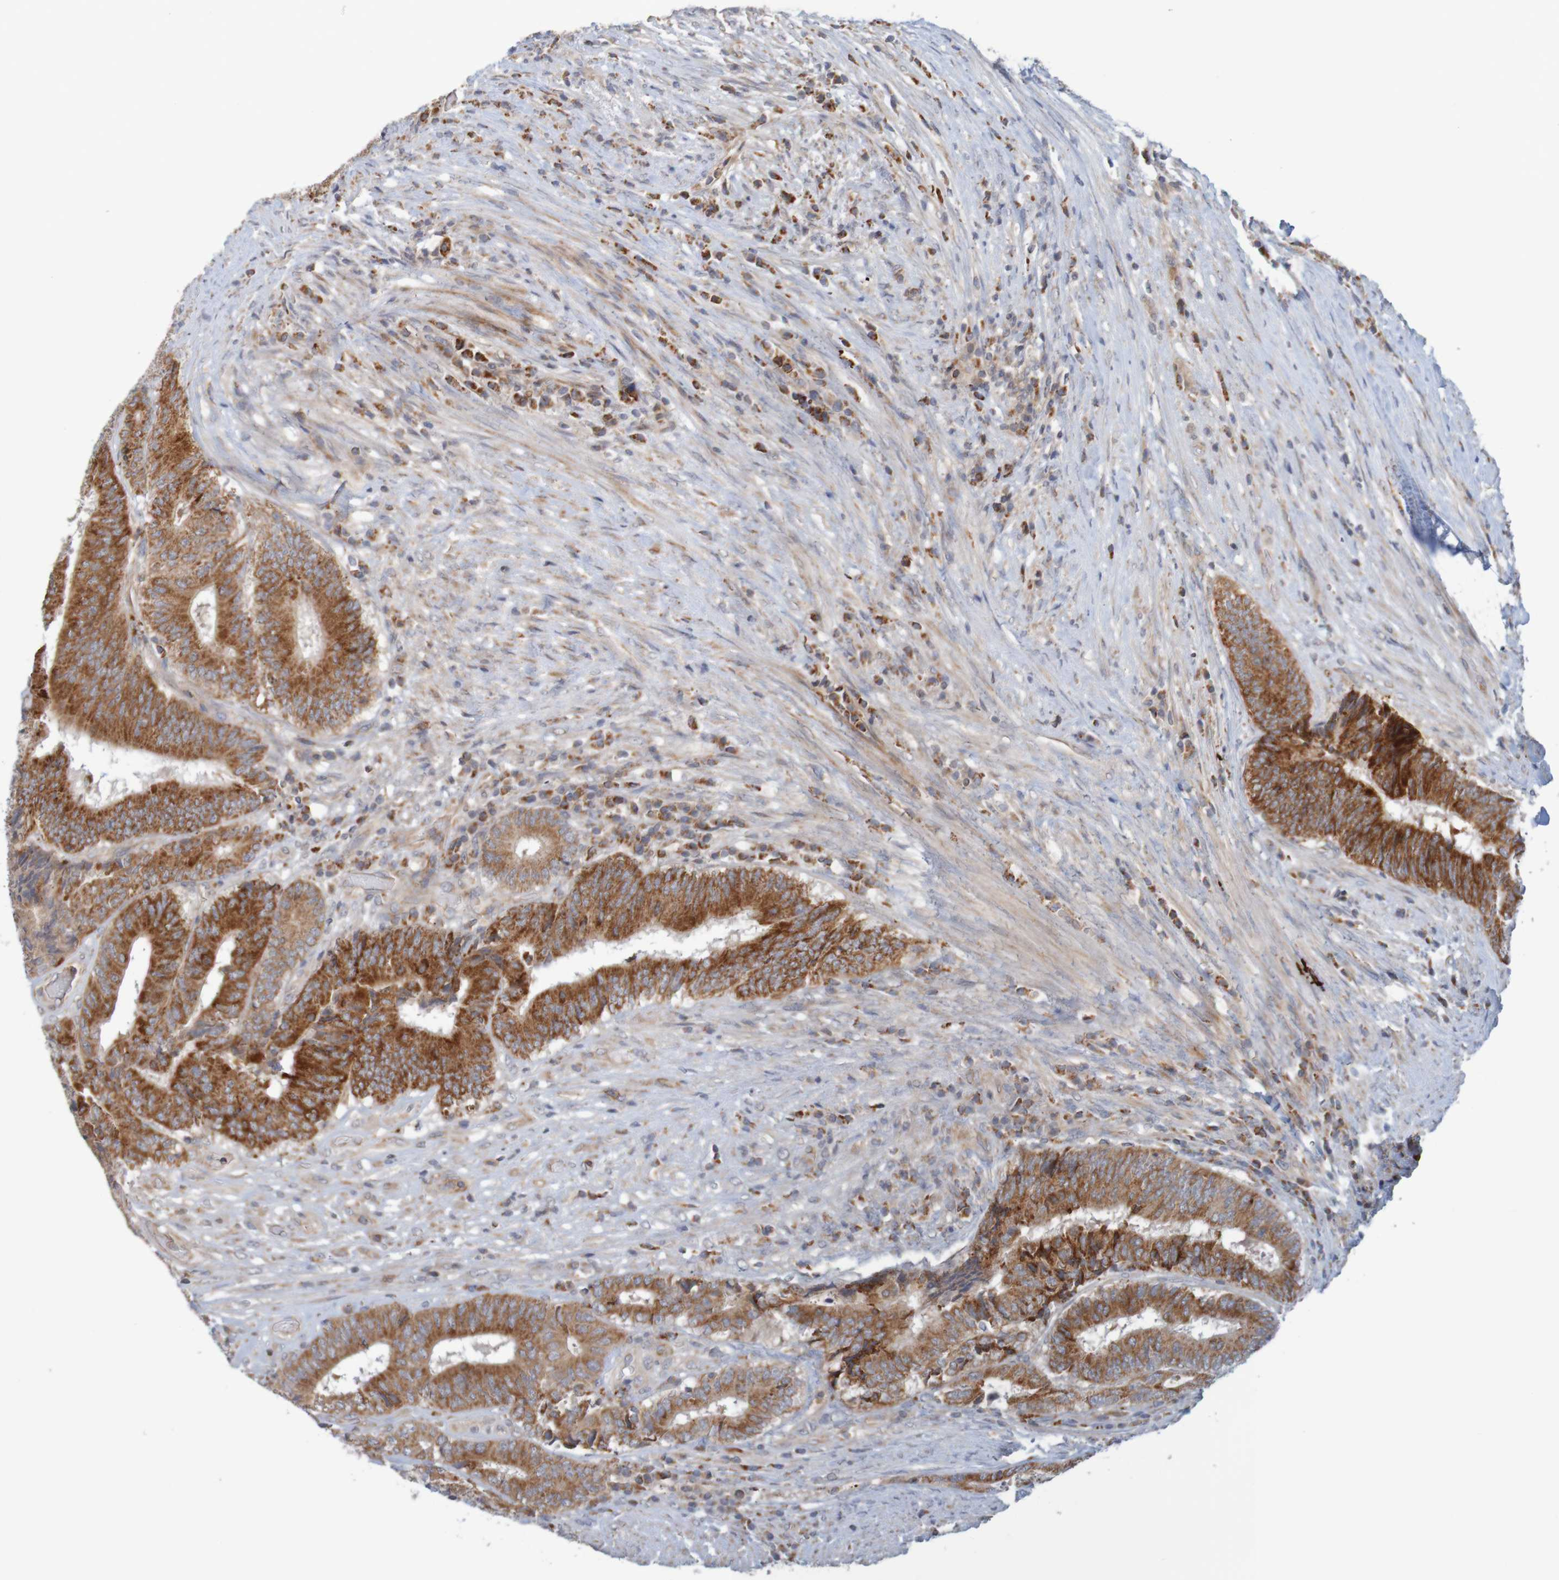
{"staining": {"intensity": "strong", "quantity": ">75%", "location": "cytoplasmic/membranous"}, "tissue": "colorectal cancer", "cell_type": "Tumor cells", "image_type": "cancer", "snomed": [{"axis": "morphology", "description": "Adenocarcinoma, NOS"}, {"axis": "topography", "description": "Rectum"}], "caption": "Colorectal cancer (adenocarcinoma) stained with DAB immunohistochemistry displays high levels of strong cytoplasmic/membranous expression in approximately >75% of tumor cells.", "gene": "NAV2", "patient": {"sex": "male", "age": 72}}